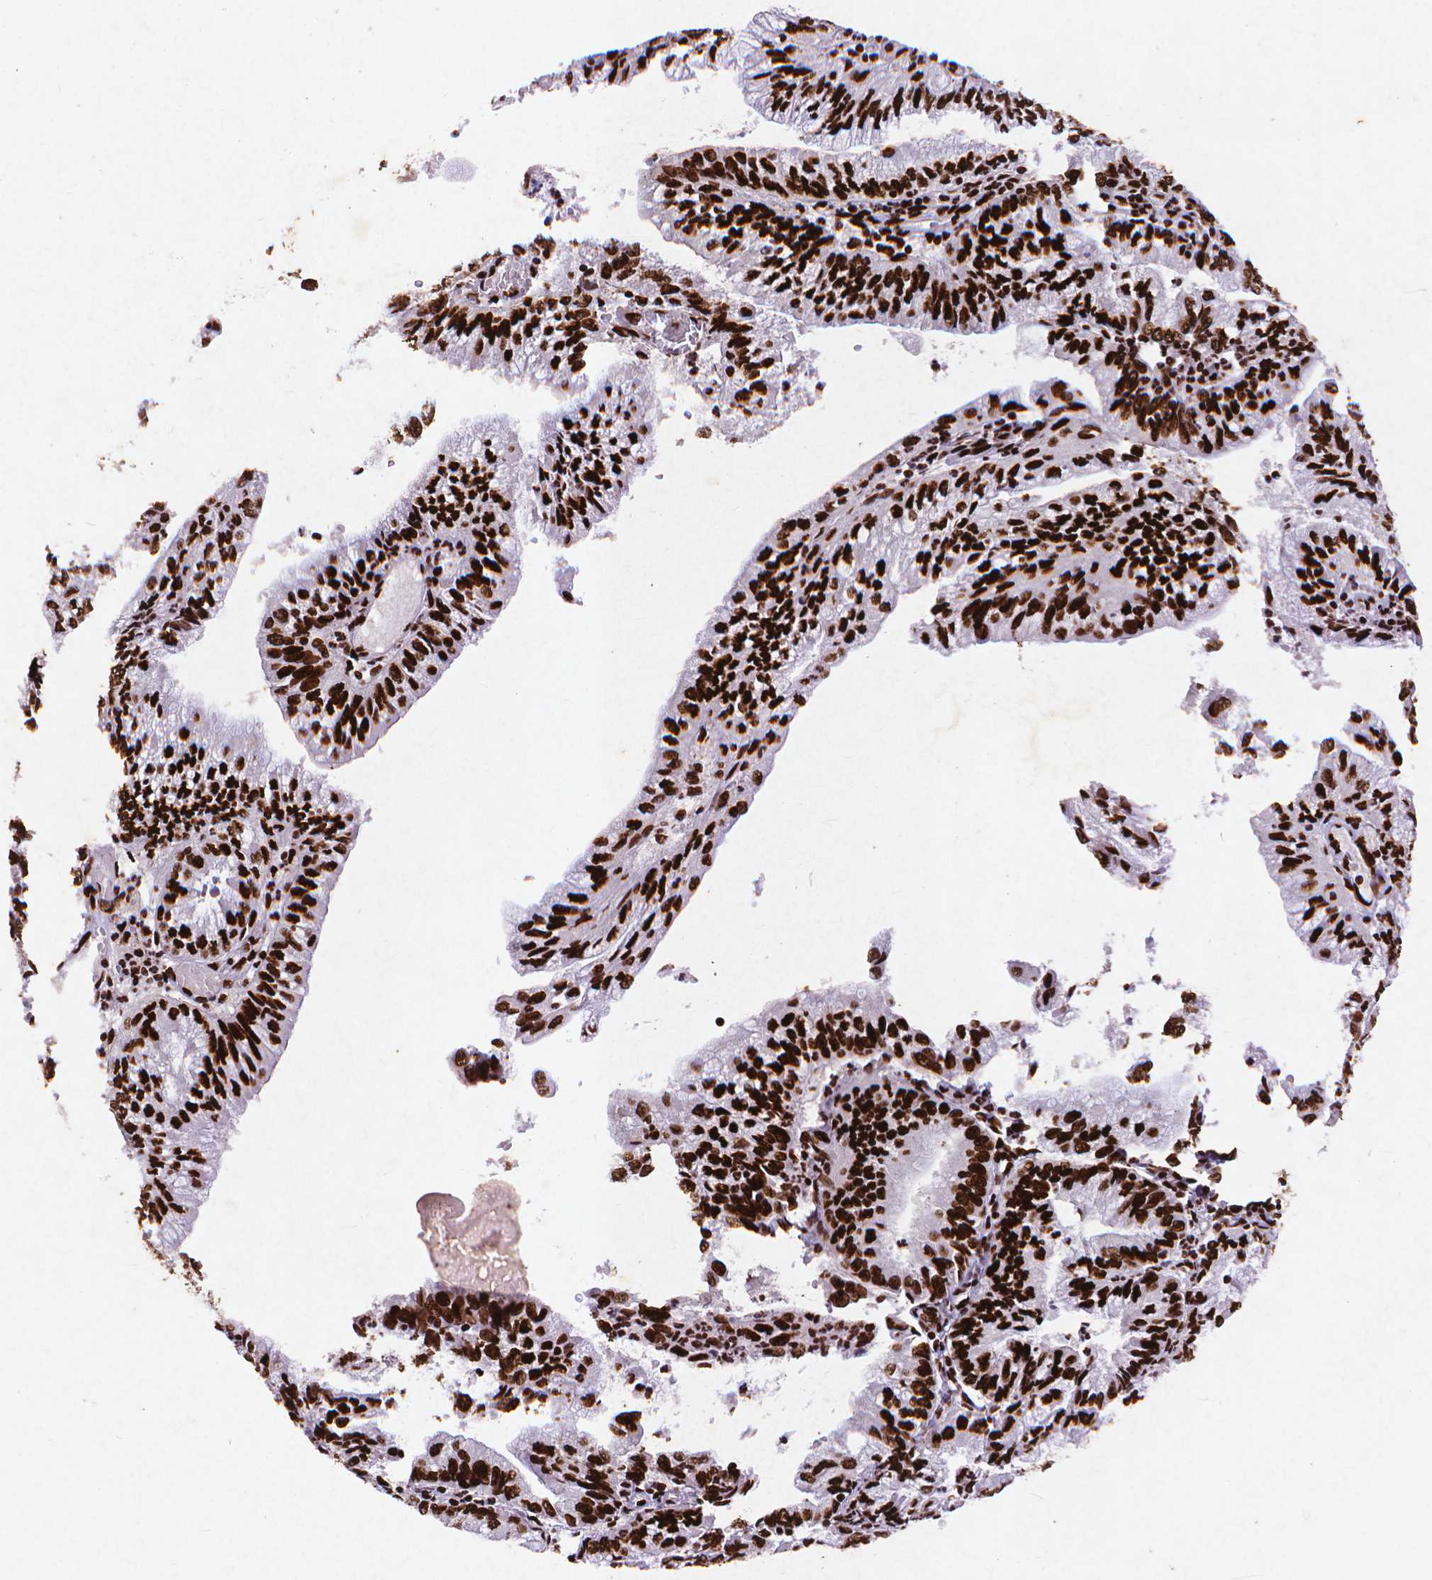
{"staining": {"intensity": "strong", "quantity": ">75%", "location": "nuclear"}, "tissue": "endometrial cancer", "cell_type": "Tumor cells", "image_type": "cancer", "snomed": [{"axis": "morphology", "description": "Adenocarcinoma, NOS"}, {"axis": "topography", "description": "Endometrium"}], "caption": "Immunohistochemical staining of human endometrial cancer exhibits high levels of strong nuclear staining in approximately >75% of tumor cells.", "gene": "CITED2", "patient": {"sex": "female", "age": 55}}